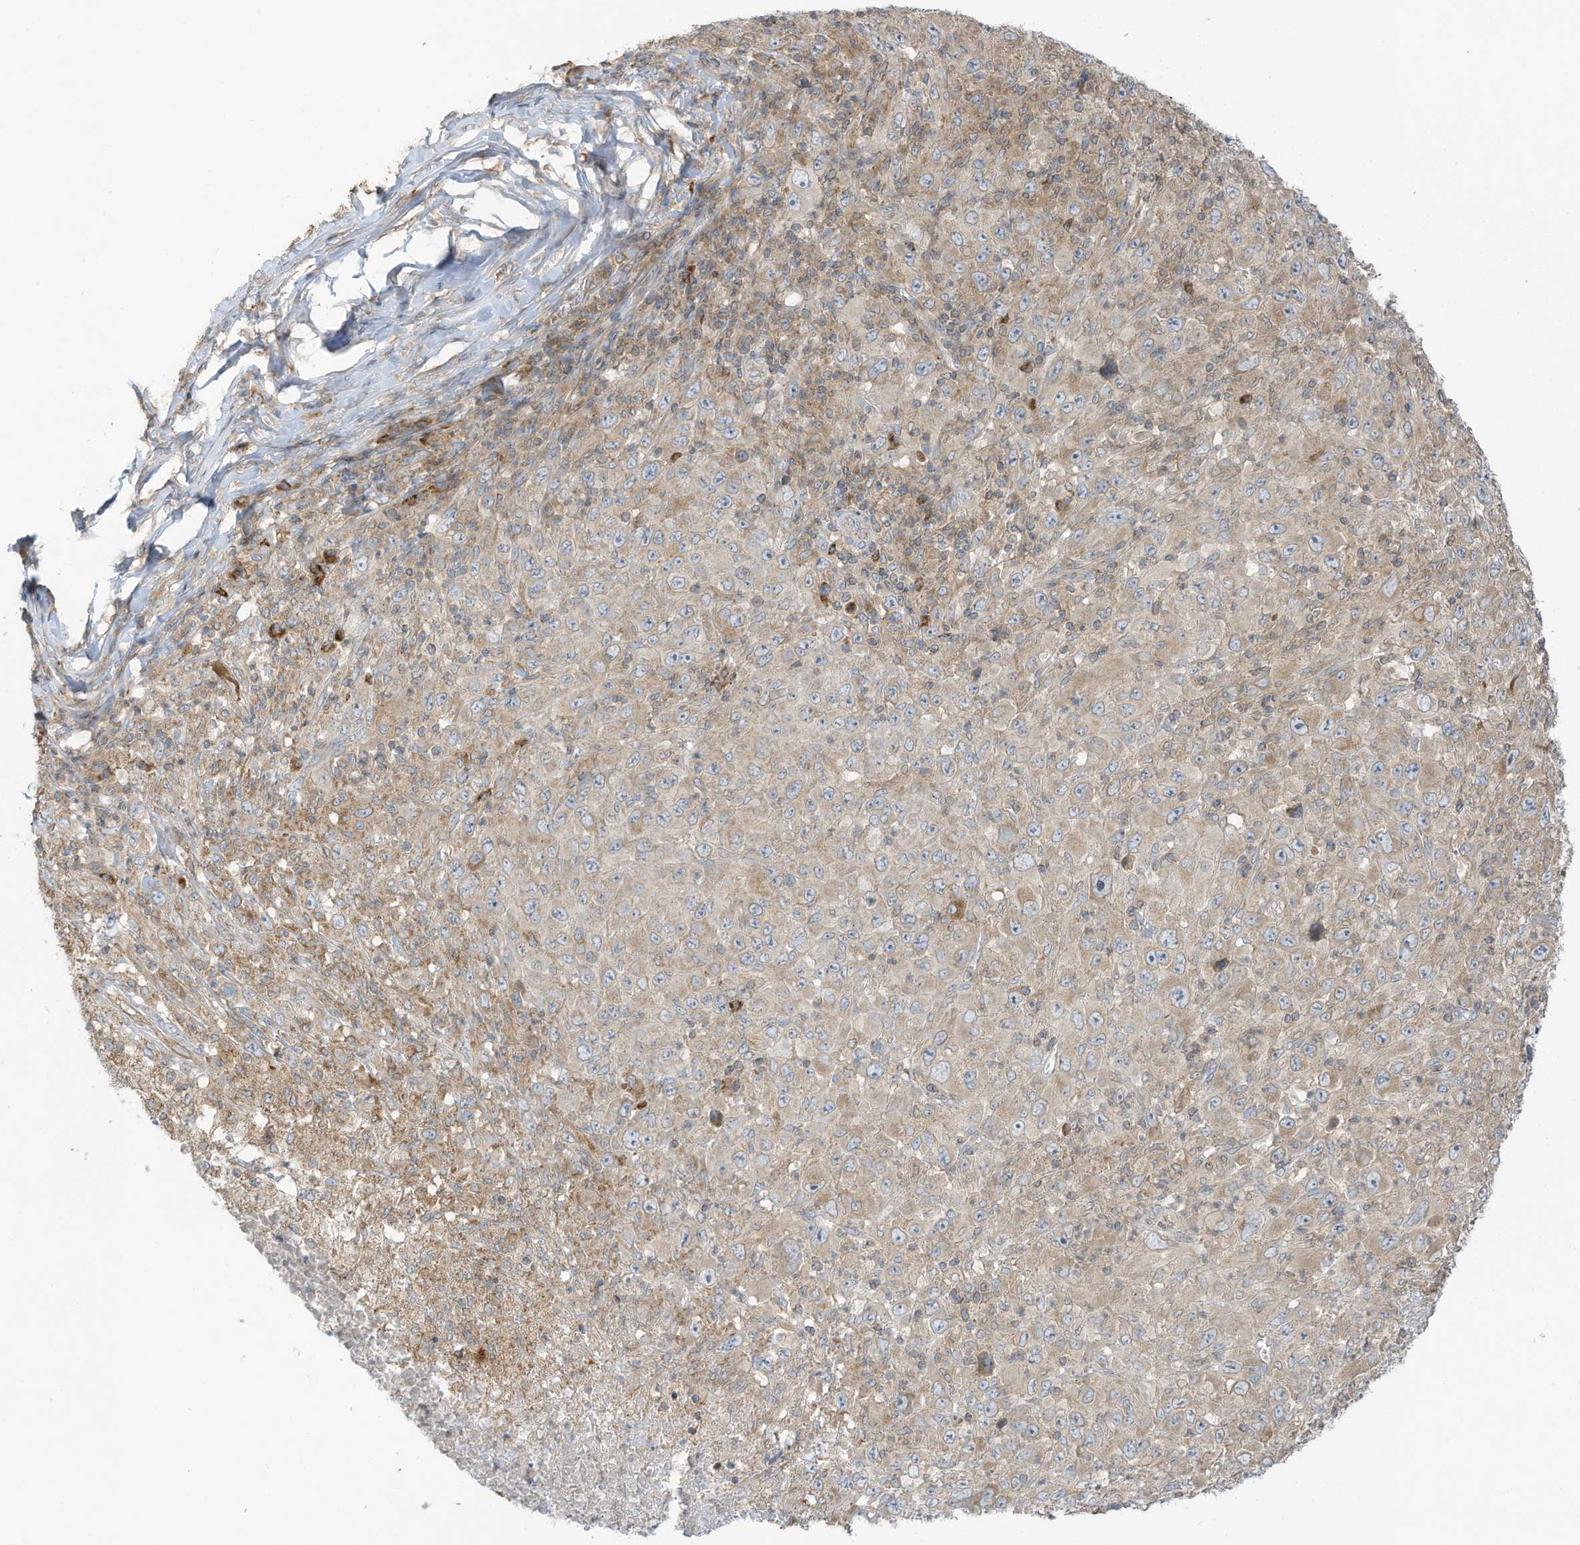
{"staining": {"intensity": "weak", "quantity": ">75%", "location": "cytoplasmic/membranous"}, "tissue": "melanoma", "cell_type": "Tumor cells", "image_type": "cancer", "snomed": [{"axis": "morphology", "description": "Malignant melanoma, Metastatic site"}, {"axis": "topography", "description": "Skin"}], "caption": "Human malignant melanoma (metastatic site) stained with a brown dye demonstrates weak cytoplasmic/membranous positive staining in approximately >75% of tumor cells.", "gene": "CGAS", "patient": {"sex": "female", "age": 56}}